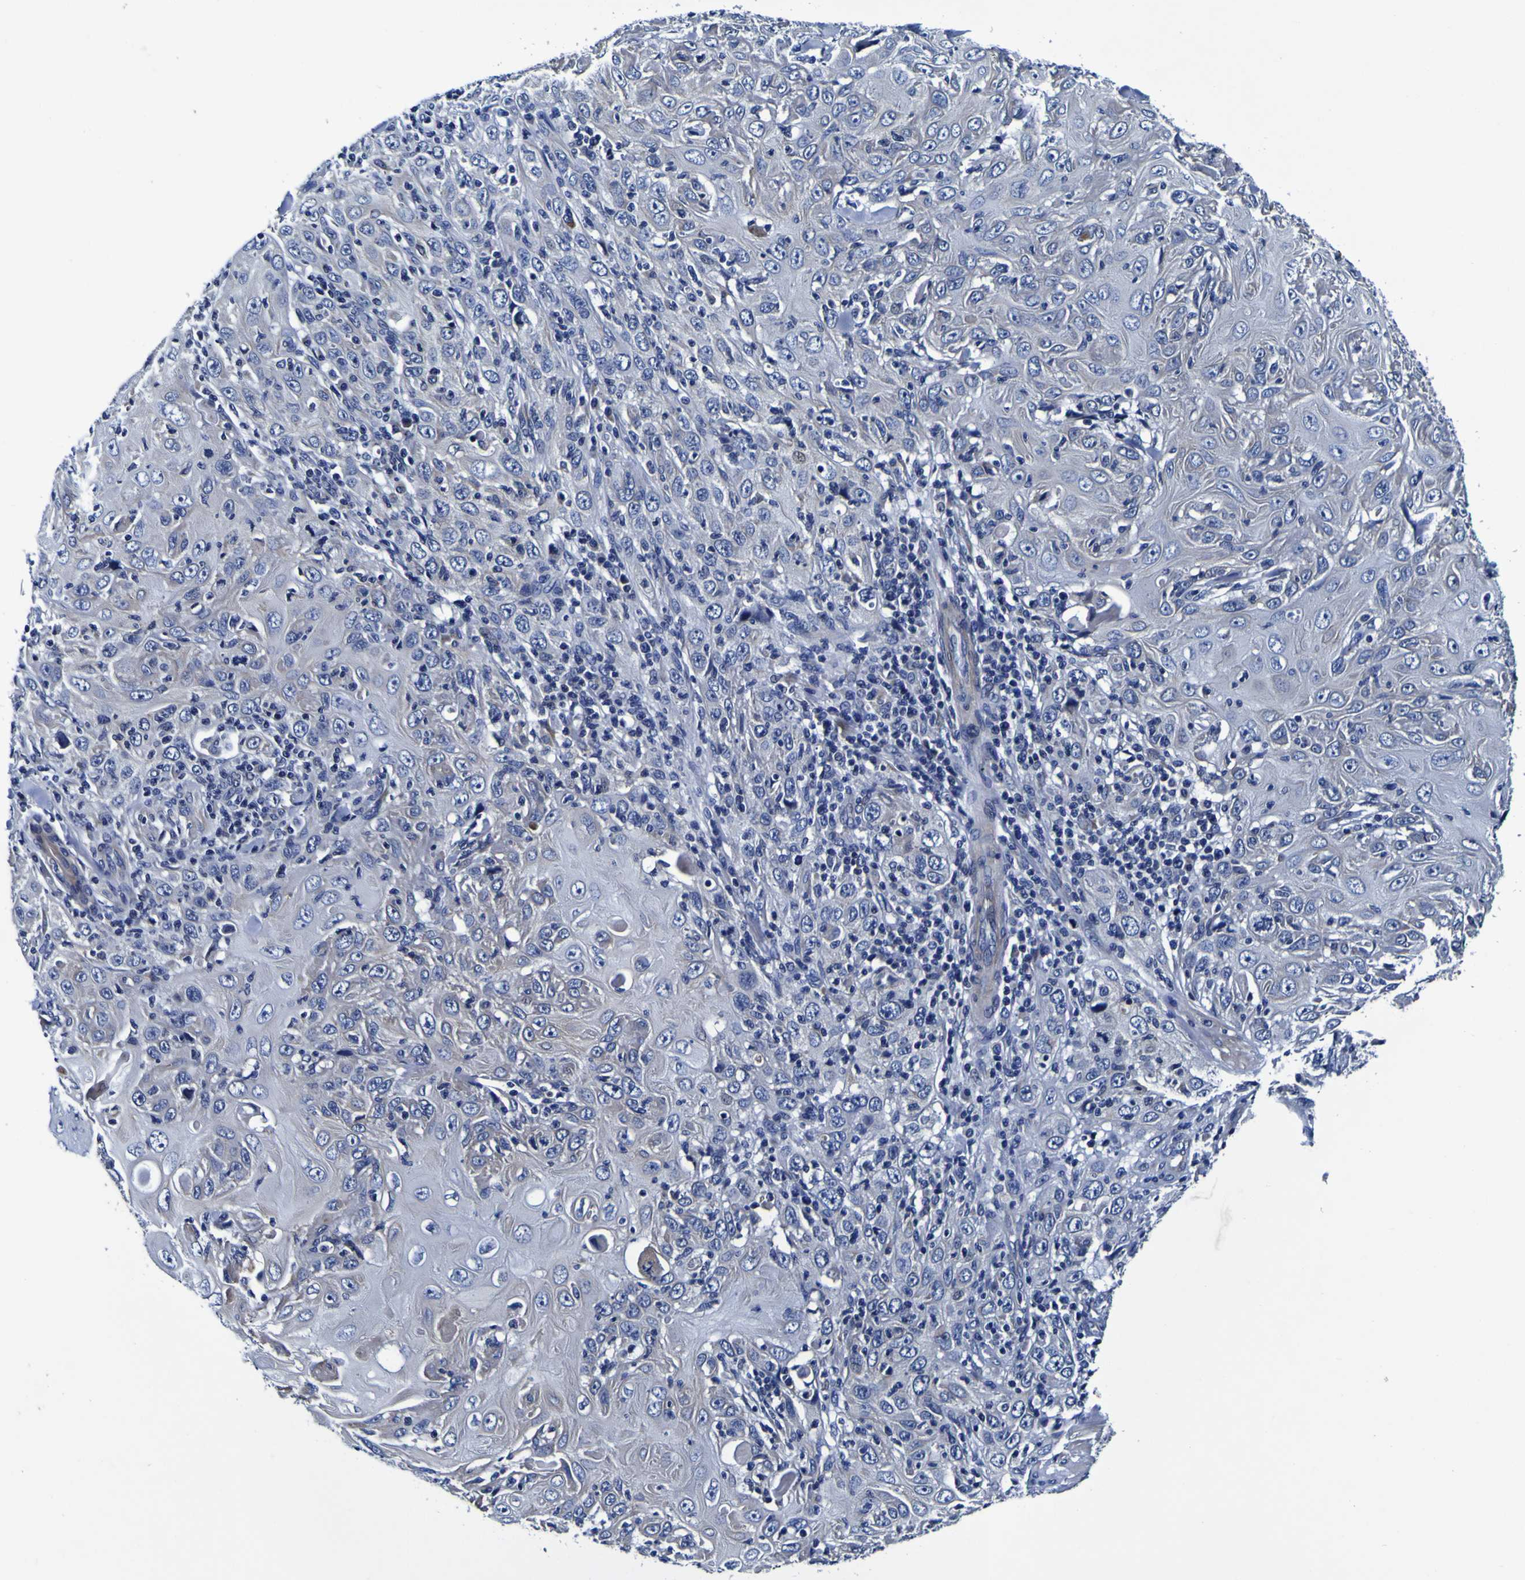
{"staining": {"intensity": "negative", "quantity": "none", "location": "none"}, "tissue": "skin cancer", "cell_type": "Tumor cells", "image_type": "cancer", "snomed": [{"axis": "morphology", "description": "Squamous cell carcinoma, NOS"}, {"axis": "topography", "description": "Skin"}], "caption": "An immunohistochemistry histopathology image of skin cancer is shown. There is no staining in tumor cells of skin cancer. (DAB (3,3'-diaminobenzidine) IHC with hematoxylin counter stain).", "gene": "PDLIM4", "patient": {"sex": "female", "age": 88}}